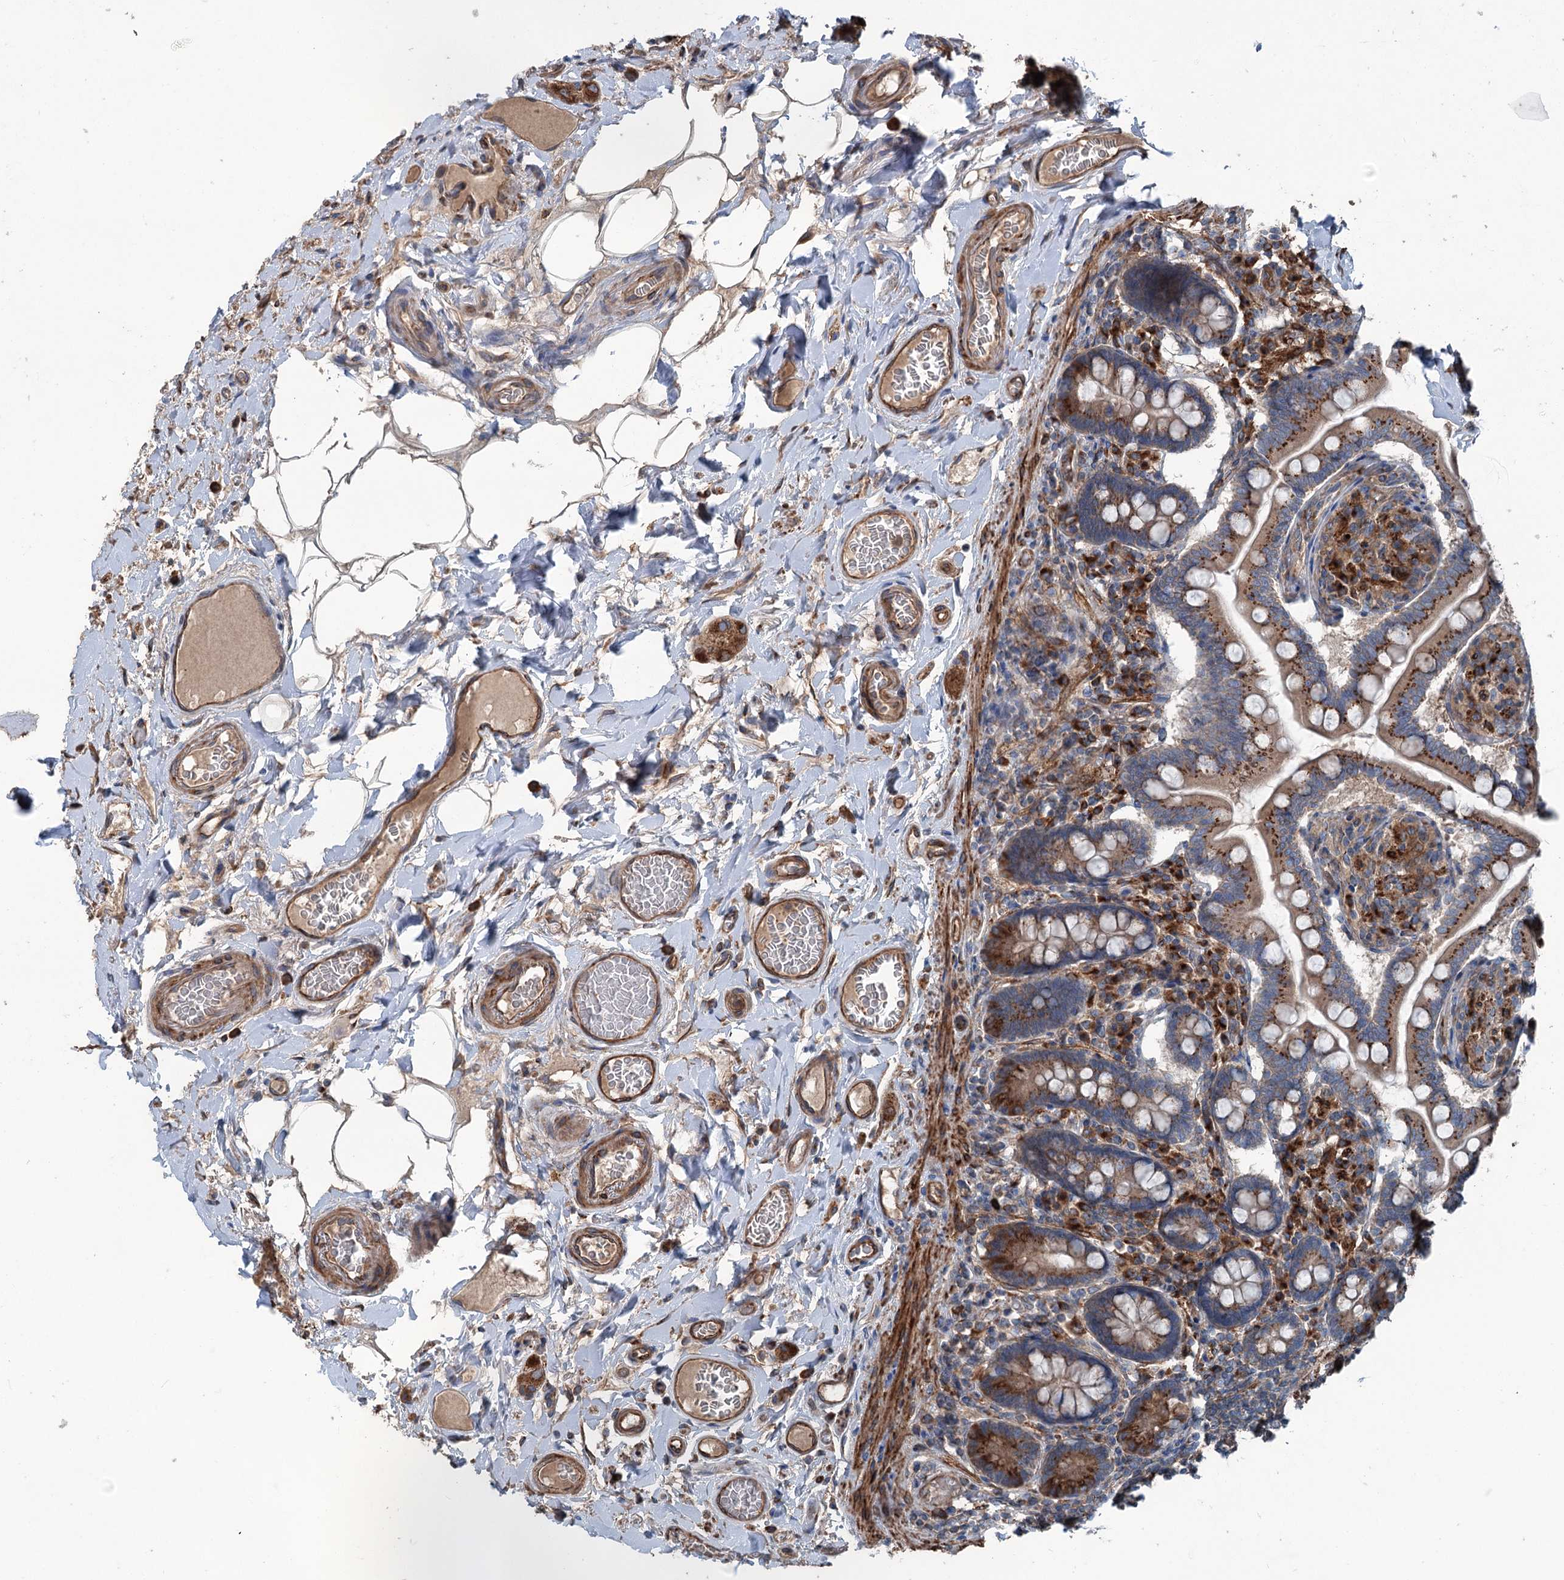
{"staining": {"intensity": "strong", "quantity": ">75%", "location": "cytoplasmic/membranous"}, "tissue": "small intestine", "cell_type": "Glandular cells", "image_type": "normal", "snomed": [{"axis": "morphology", "description": "Normal tissue, NOS"}, {"axis": "topography", "description": "Small intestine"}], "caption": "DAB immunohistochemical staining of benign small intestine displays strong cytoplasmic/membranous protein expression in approximately >75% of glandular cells.", "gene": "CALCOCO1", "patient": {"sex": "female", "age": 64}}